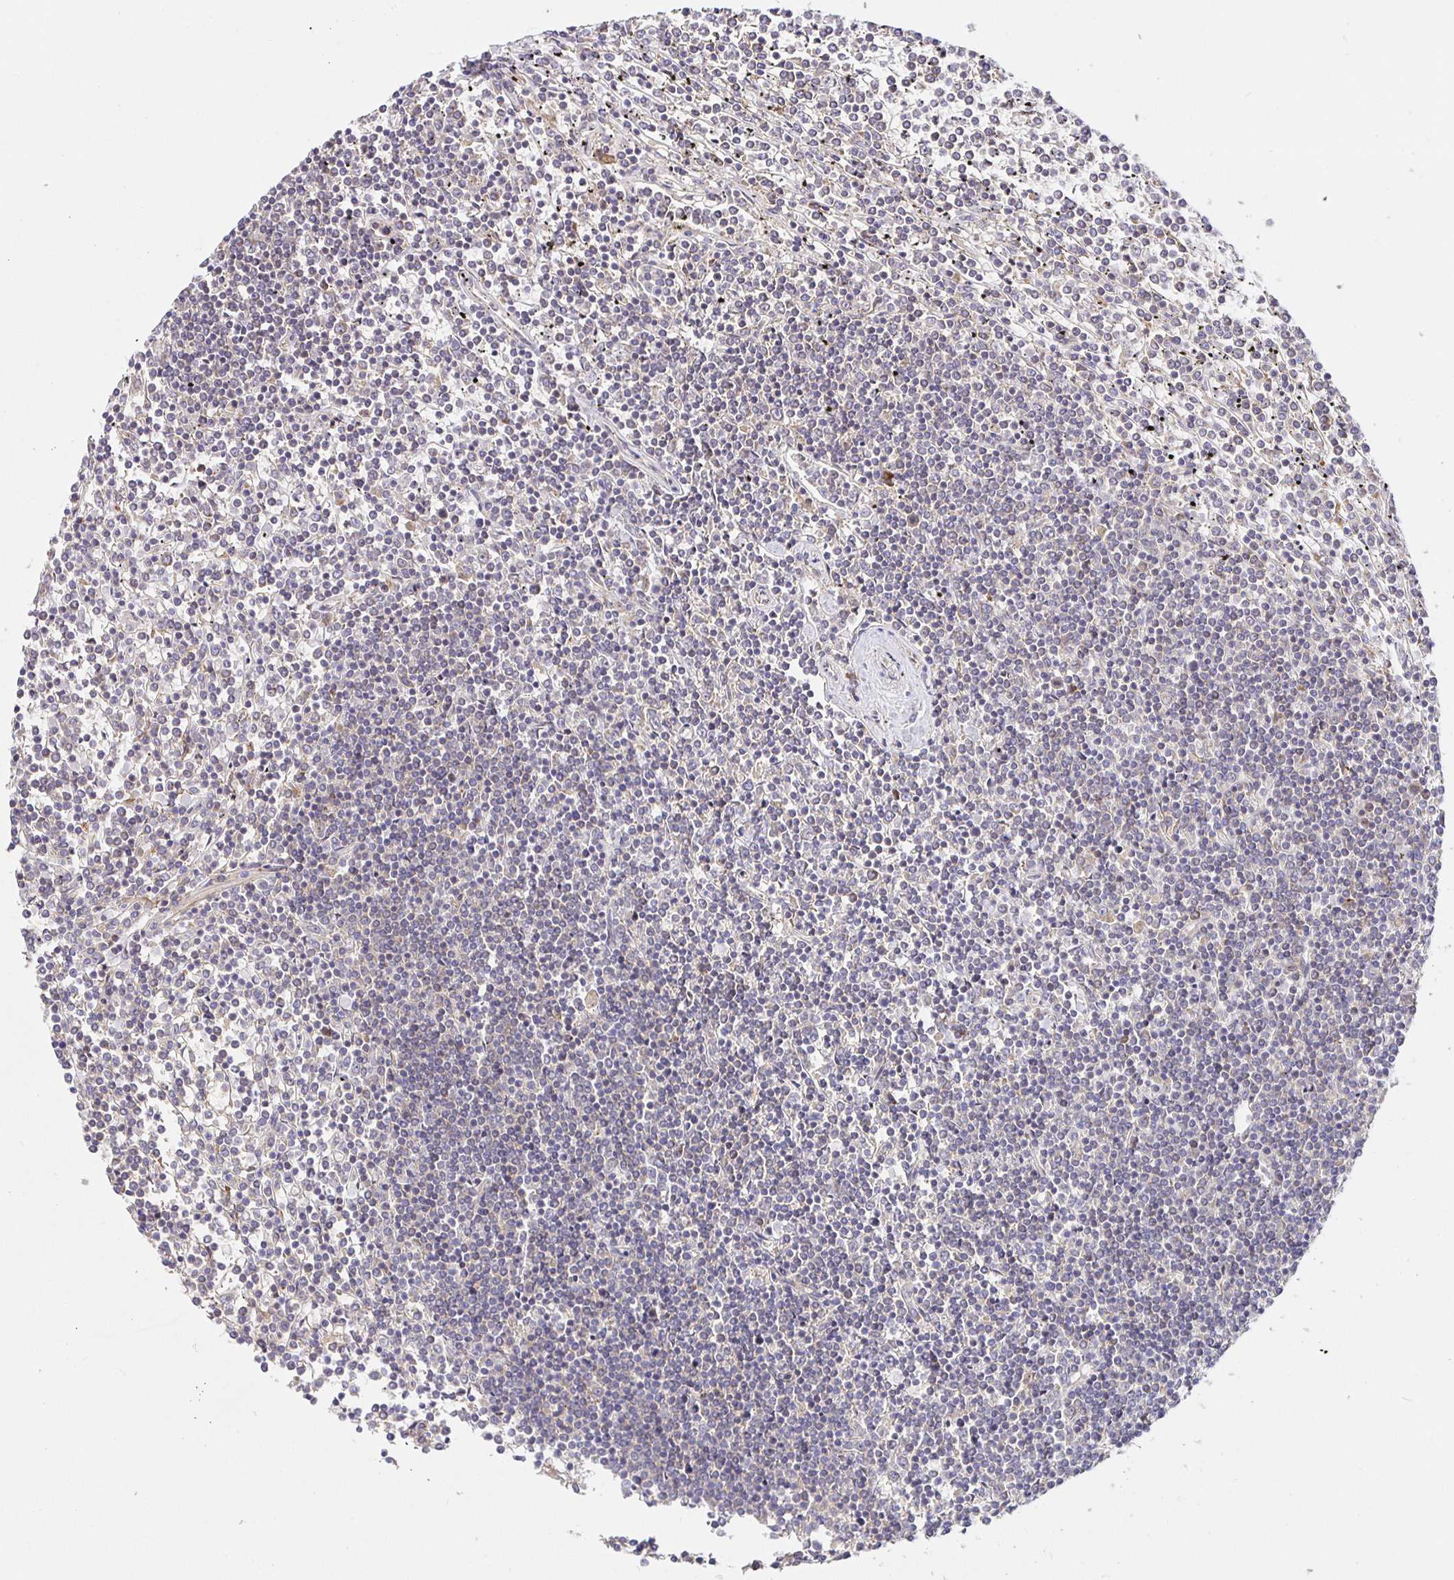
{"staining": {"intensity": "negative", "quantity": "none", "location": "none"}, "tissue": "lymphoma", "cell_type": "Tumor cells", "image_type": "cancer", "snomed": [{"axis": "morphology", "description": "Malignant lymphoma, non-Hodgkin's type, Low grade"}, {"axis": "topography", "description": "Spleen"}], "caption": "DAB immunohistochemical staining of human lymphoma reveals no significant positivity in tumor cells. (DAB immunohistochemistry (IHC) visualized using brightfield microscopy, high magnification).", "gene": "ZDHHC11", "patient": {"sex": "female", "age": 19}}